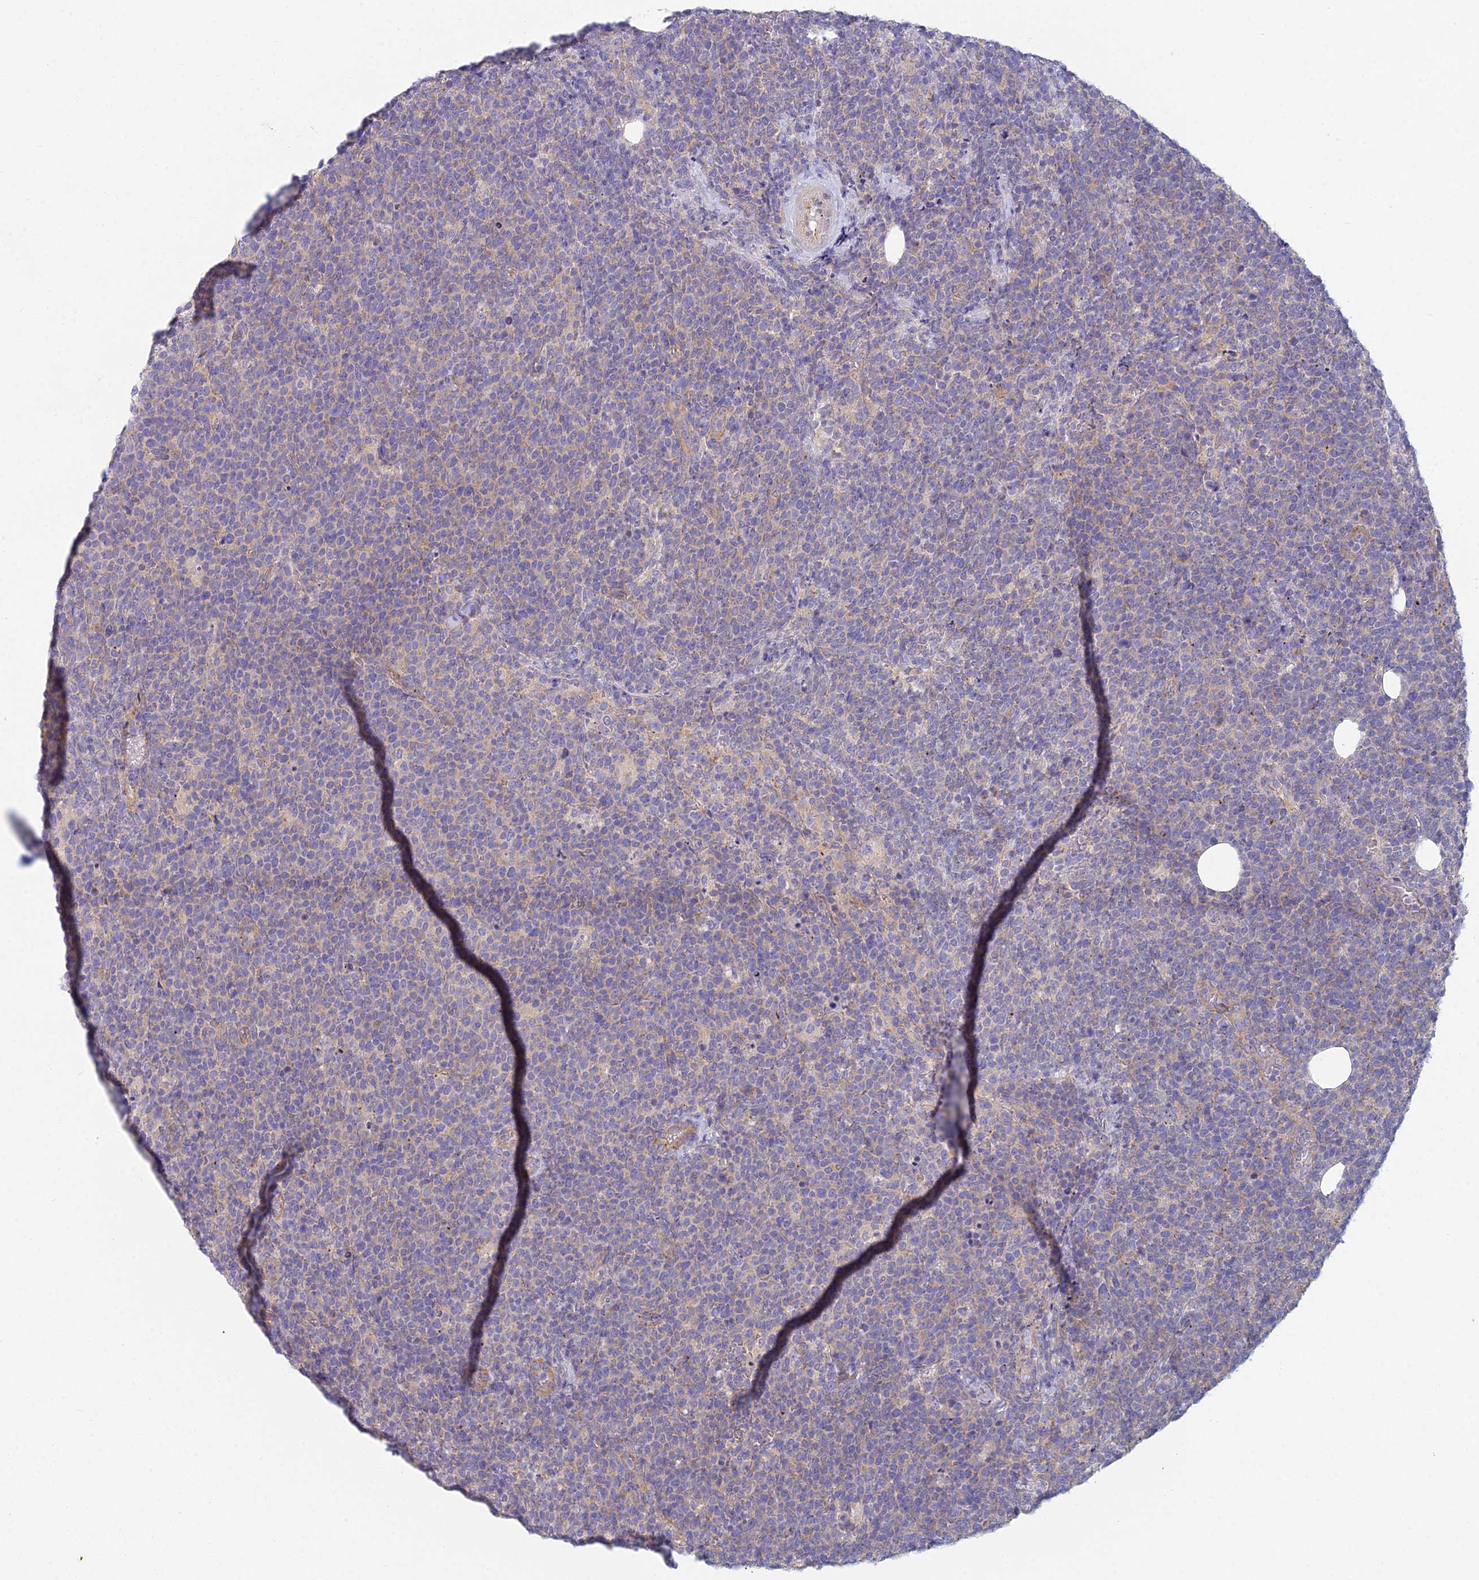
{"staining": {"intensity": "negative", "quantity": "none", "location": "none"}, "tissue": "lymphoma", "cell_type": "Tumor cells", "image_type": "cancer", "snomed": [{"axis": "morphology", "description": "Malignant lymphoma, non-Hodgkin's type, High grade"}, {"axis": "topography", "description": "Lymph node"}], "caption": "DAB immunohistochemical staining of lymphoma exhibits no significant expression in tumor cells. (DAB (3,3'-diaminobenzidine) immunohistochemistry (IHC) visualized using brightfield microscopy, high magnification).", "gene": "ZNF564", "patient": {"sex": "male", "age": 61}}